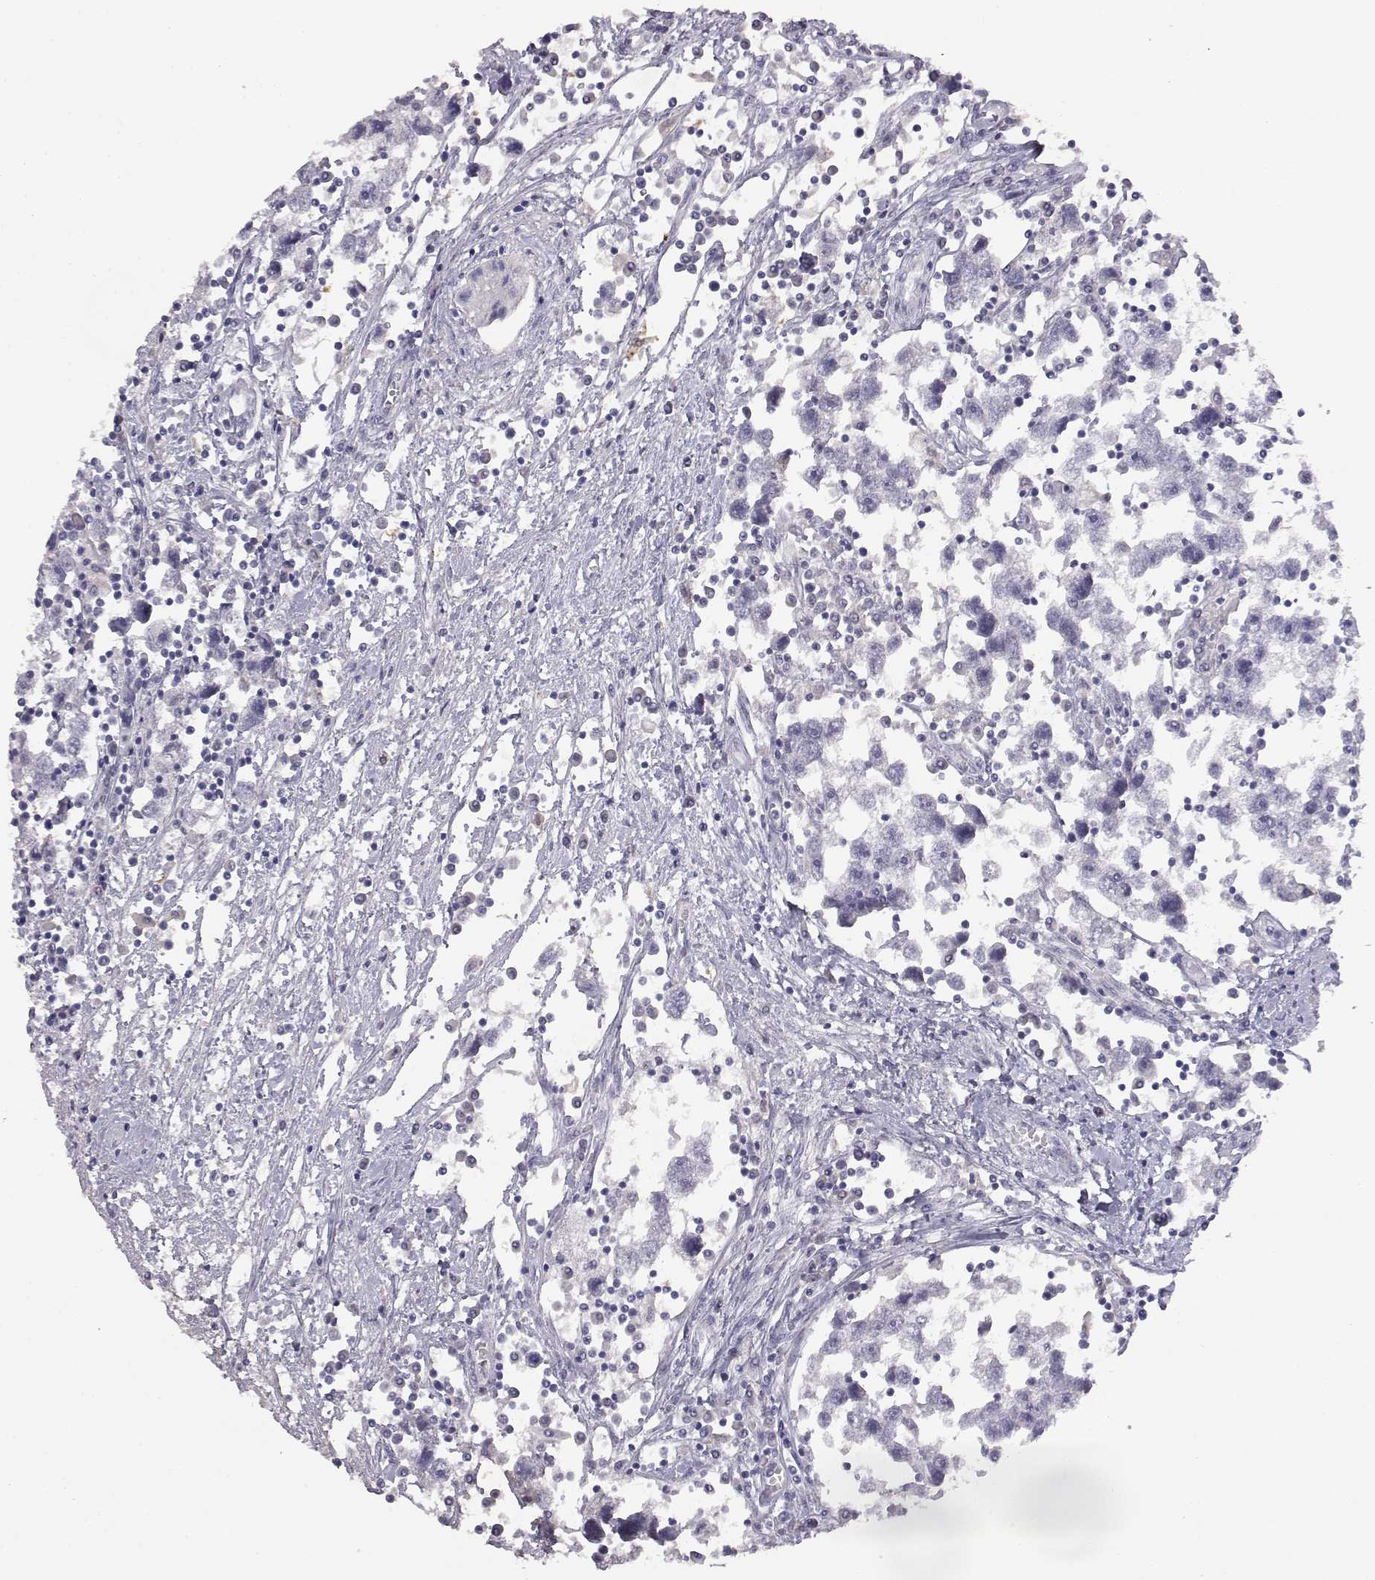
{"staining": {"intensity": "negative", "quantity": "none", "location": "none"}, "tissue": "testis cancer", "cell_type": "Tumor cells", "image_type": "cancer", "snomed": [{"axis": "morphology", "description": "Seminoma, NOS"}, {"axis": "topography", "description": "Testis"}], "caption": "High power microscopy image of an IHC histopathology image of seminoma (testis), revealing no significant expression in tumor cells.", "gene": "AKR1B1", "patient": {"sex": "male", "age": 30}}